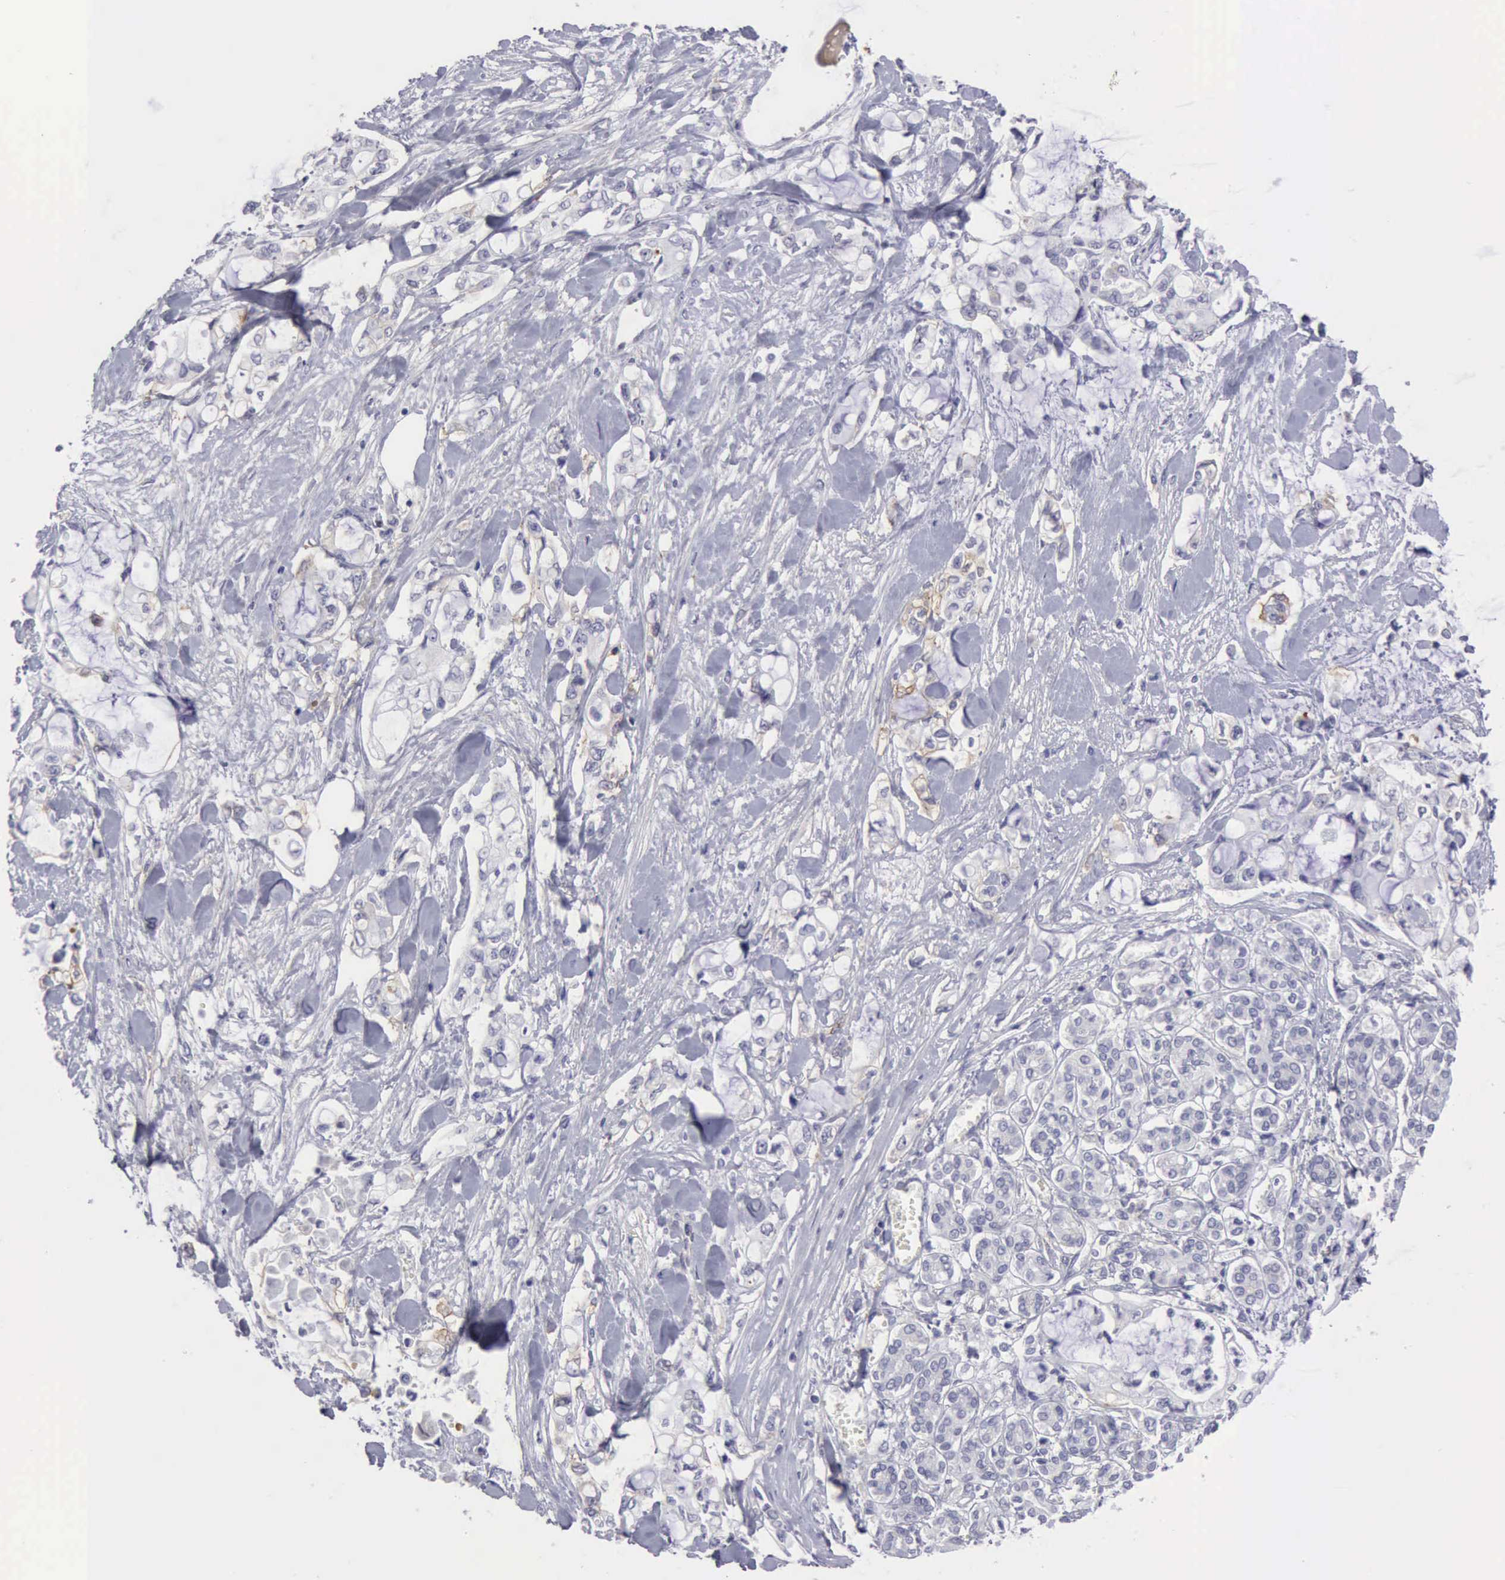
{"staining": {"intensity": "negative", "quantity": "none", "location": "none"}, "tissue": "pancreatic cancer", "cell_type": "Tumor cells", "image_type": "cancer", "snomed": [{"axis": "morphology", "description": "Adenocarcinoma, NOS"}, {"axis": "topography", "description": "Pancreas"}], "caption": "Photomicrograph shows no protein staining in tumor cells of pancreatic adenocarcinoma tissue.", "gene": "TFRC", "patient": {"sex": "female", "age": 70}}